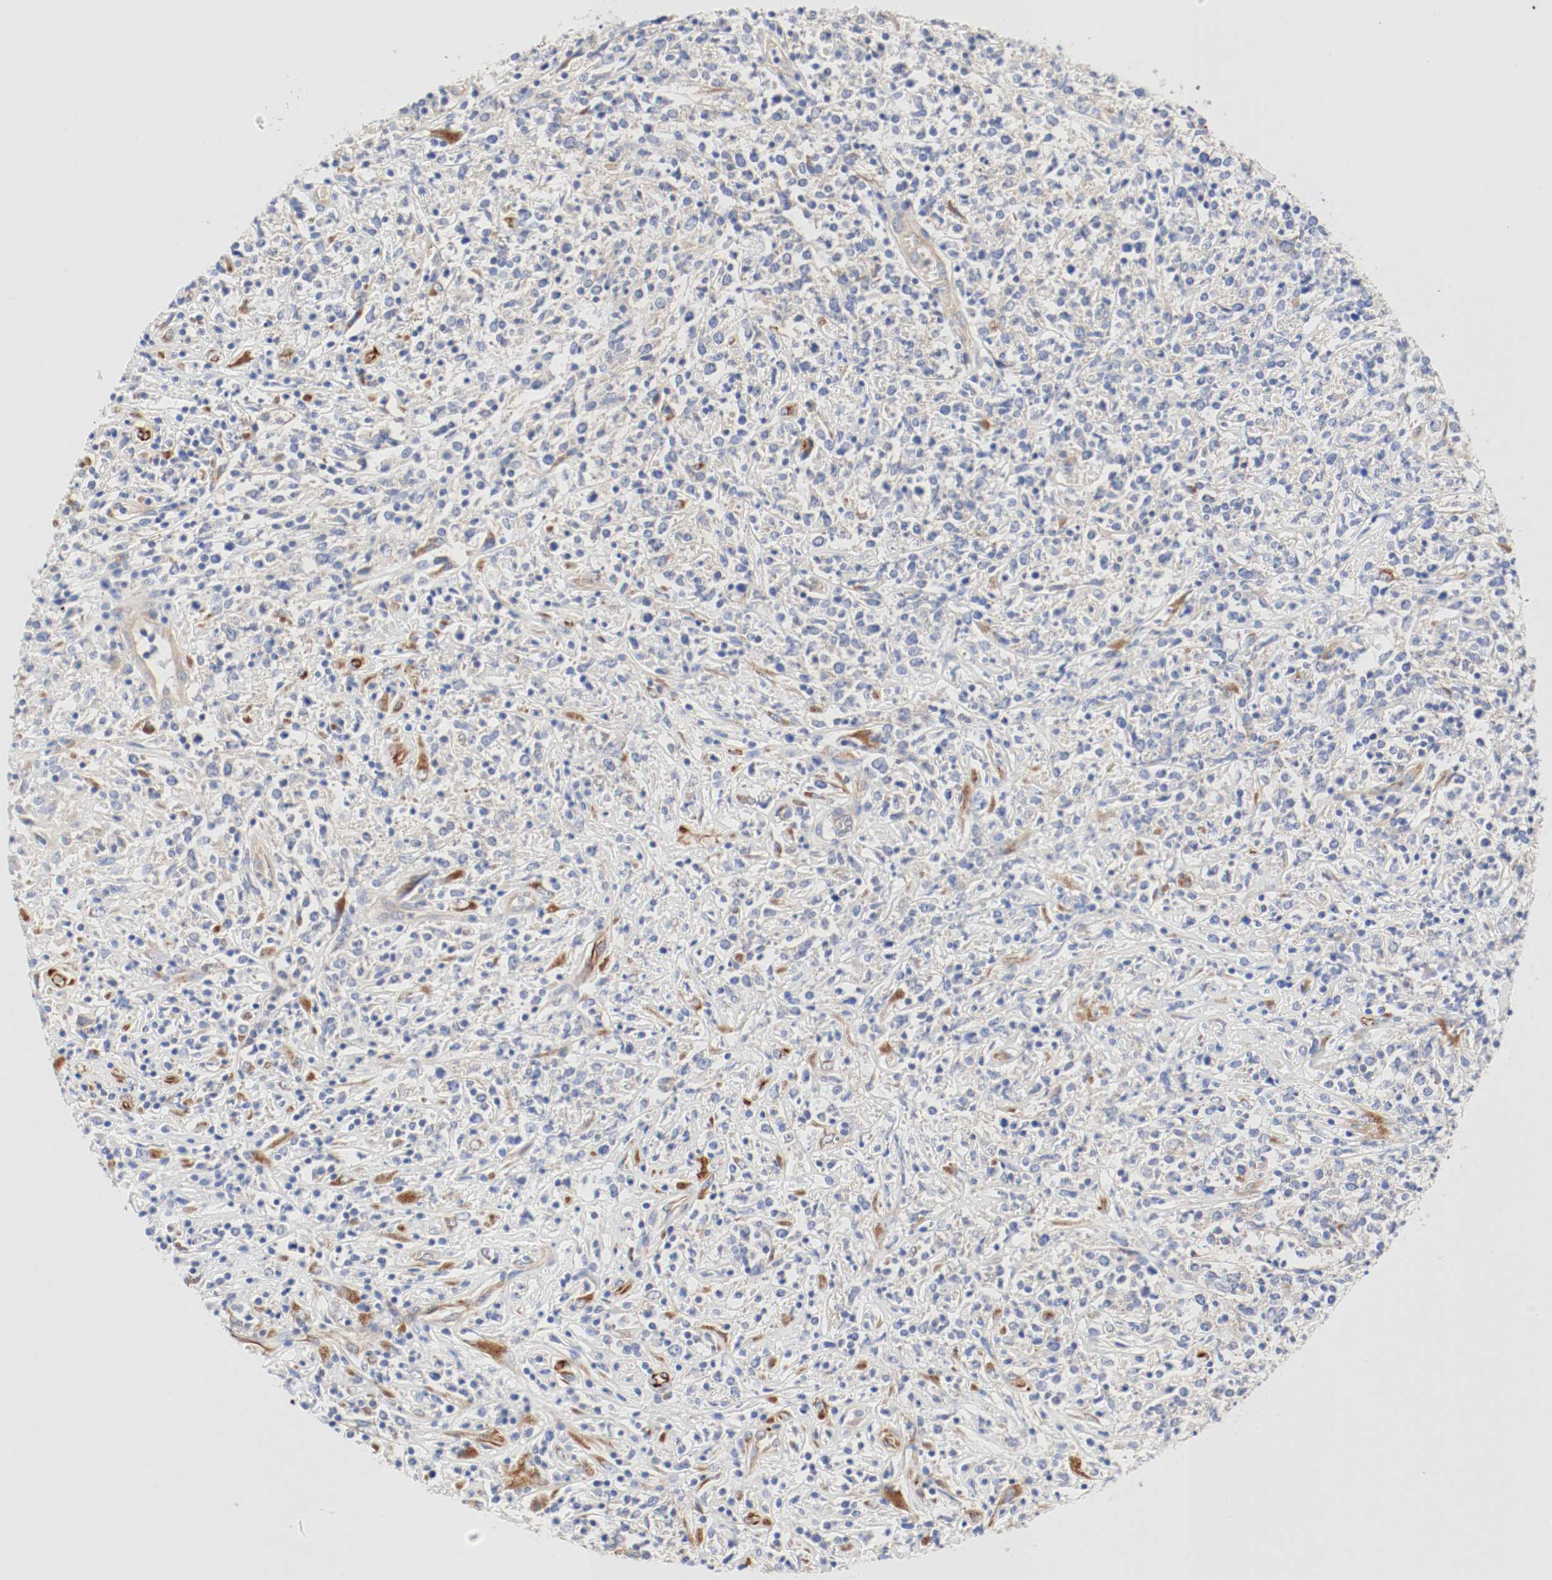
{"staining": {"intensity": "moderate", "quantity": "<25%", "location": "cytoplasmic/membranous"}, "tissue": "lymphoma", "cell_type": "Tumor cells", "image_type": "cancer", "snomed": [{"axis": "morphology", "description": "Malignant lymphoma, non-Hodgkin's type, High grade"}, {"axis": "topography", "description": "Lymph node"}], "caption": "Protein expression analysis of malignant lymphoma, non-Hodgkin's type (high-grade) displays moderate cytoplasmic/membranous expression in approximately <25% of tumor cells.", "gene": "GIT1", "patient": {"sex": "female", "age": 84}}